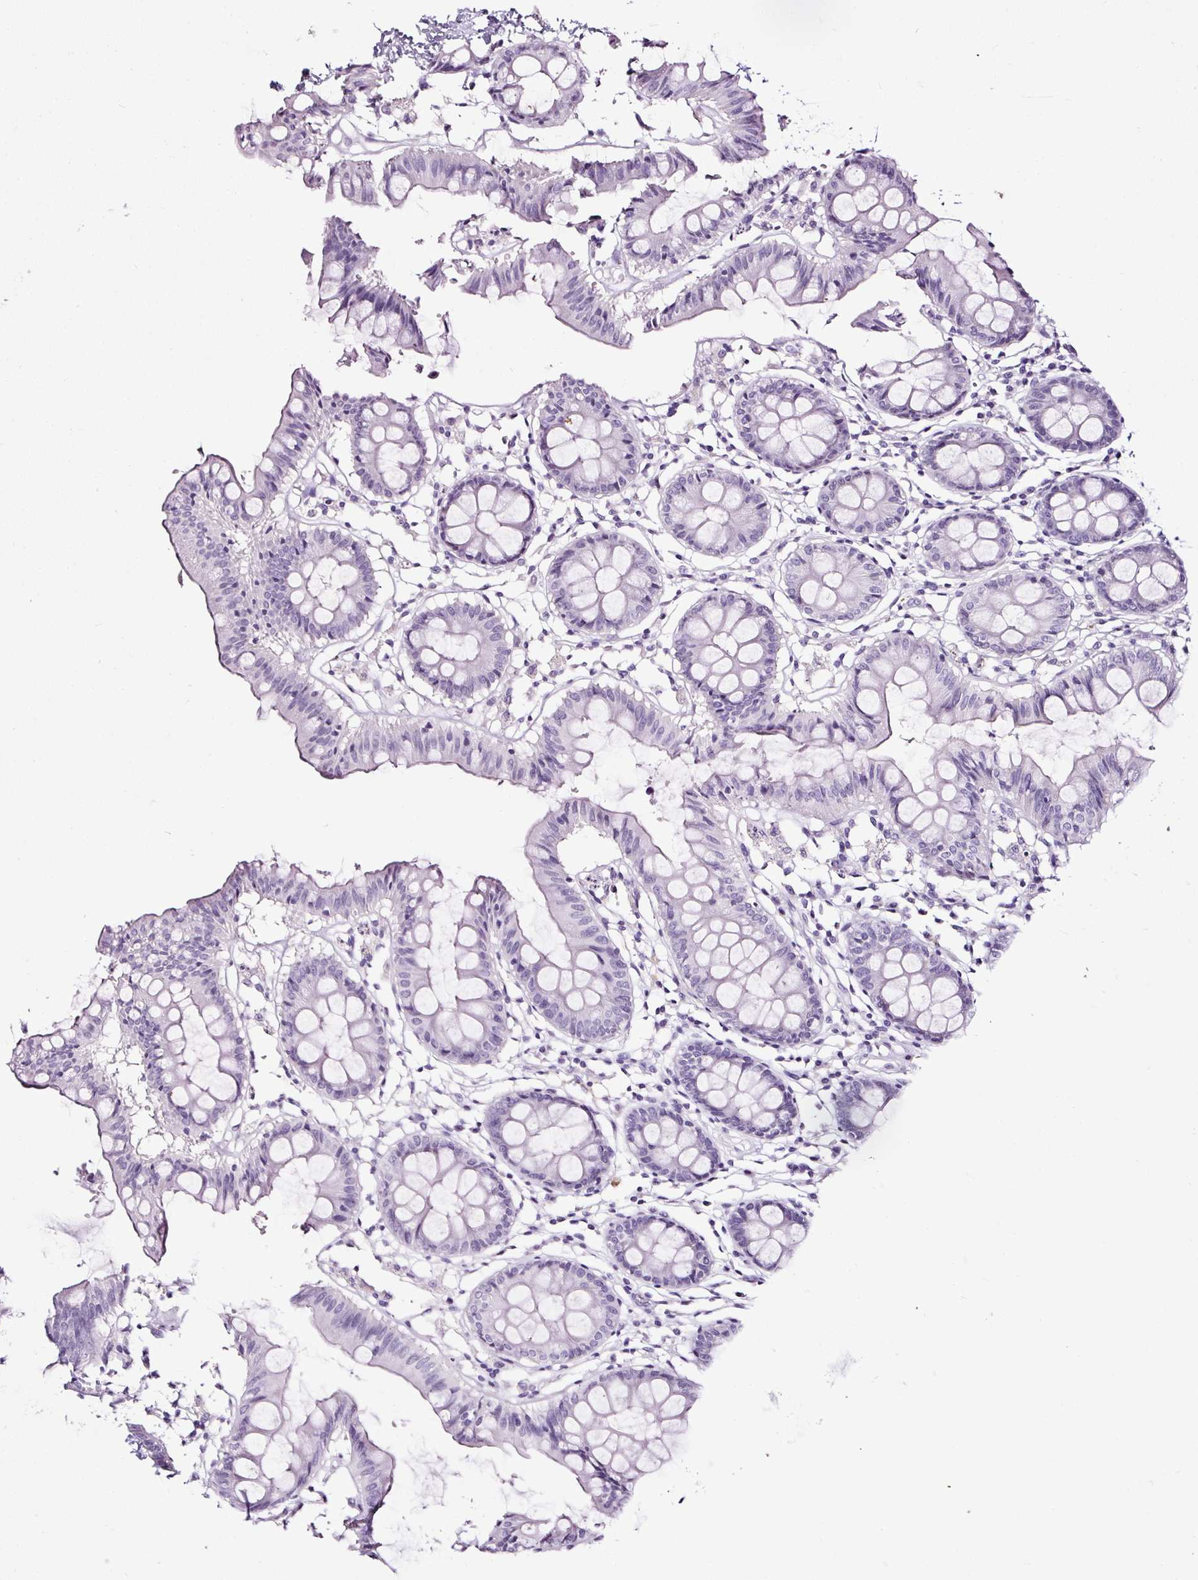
{"staining": {"intensity": "negative", "quantity": "none", "location": "none"}, "tissue": "colon", "cell_type": "Endothelial cells", "image_type": "normal", "snomed": [{"axis": "morphology", "description": "Normal tissue, NOS"}, {"axis": "topography", "description": "Colon"}], "caption": "Colon was stained to show a protein in brown. There is no significant expression in endothelial cells. (DAB immunohistochemistry (IHC) visualized using brightfield microscopy, high magnification).", "gene": "NPHS2", "patient": {"sex": "female", "age": 84}}